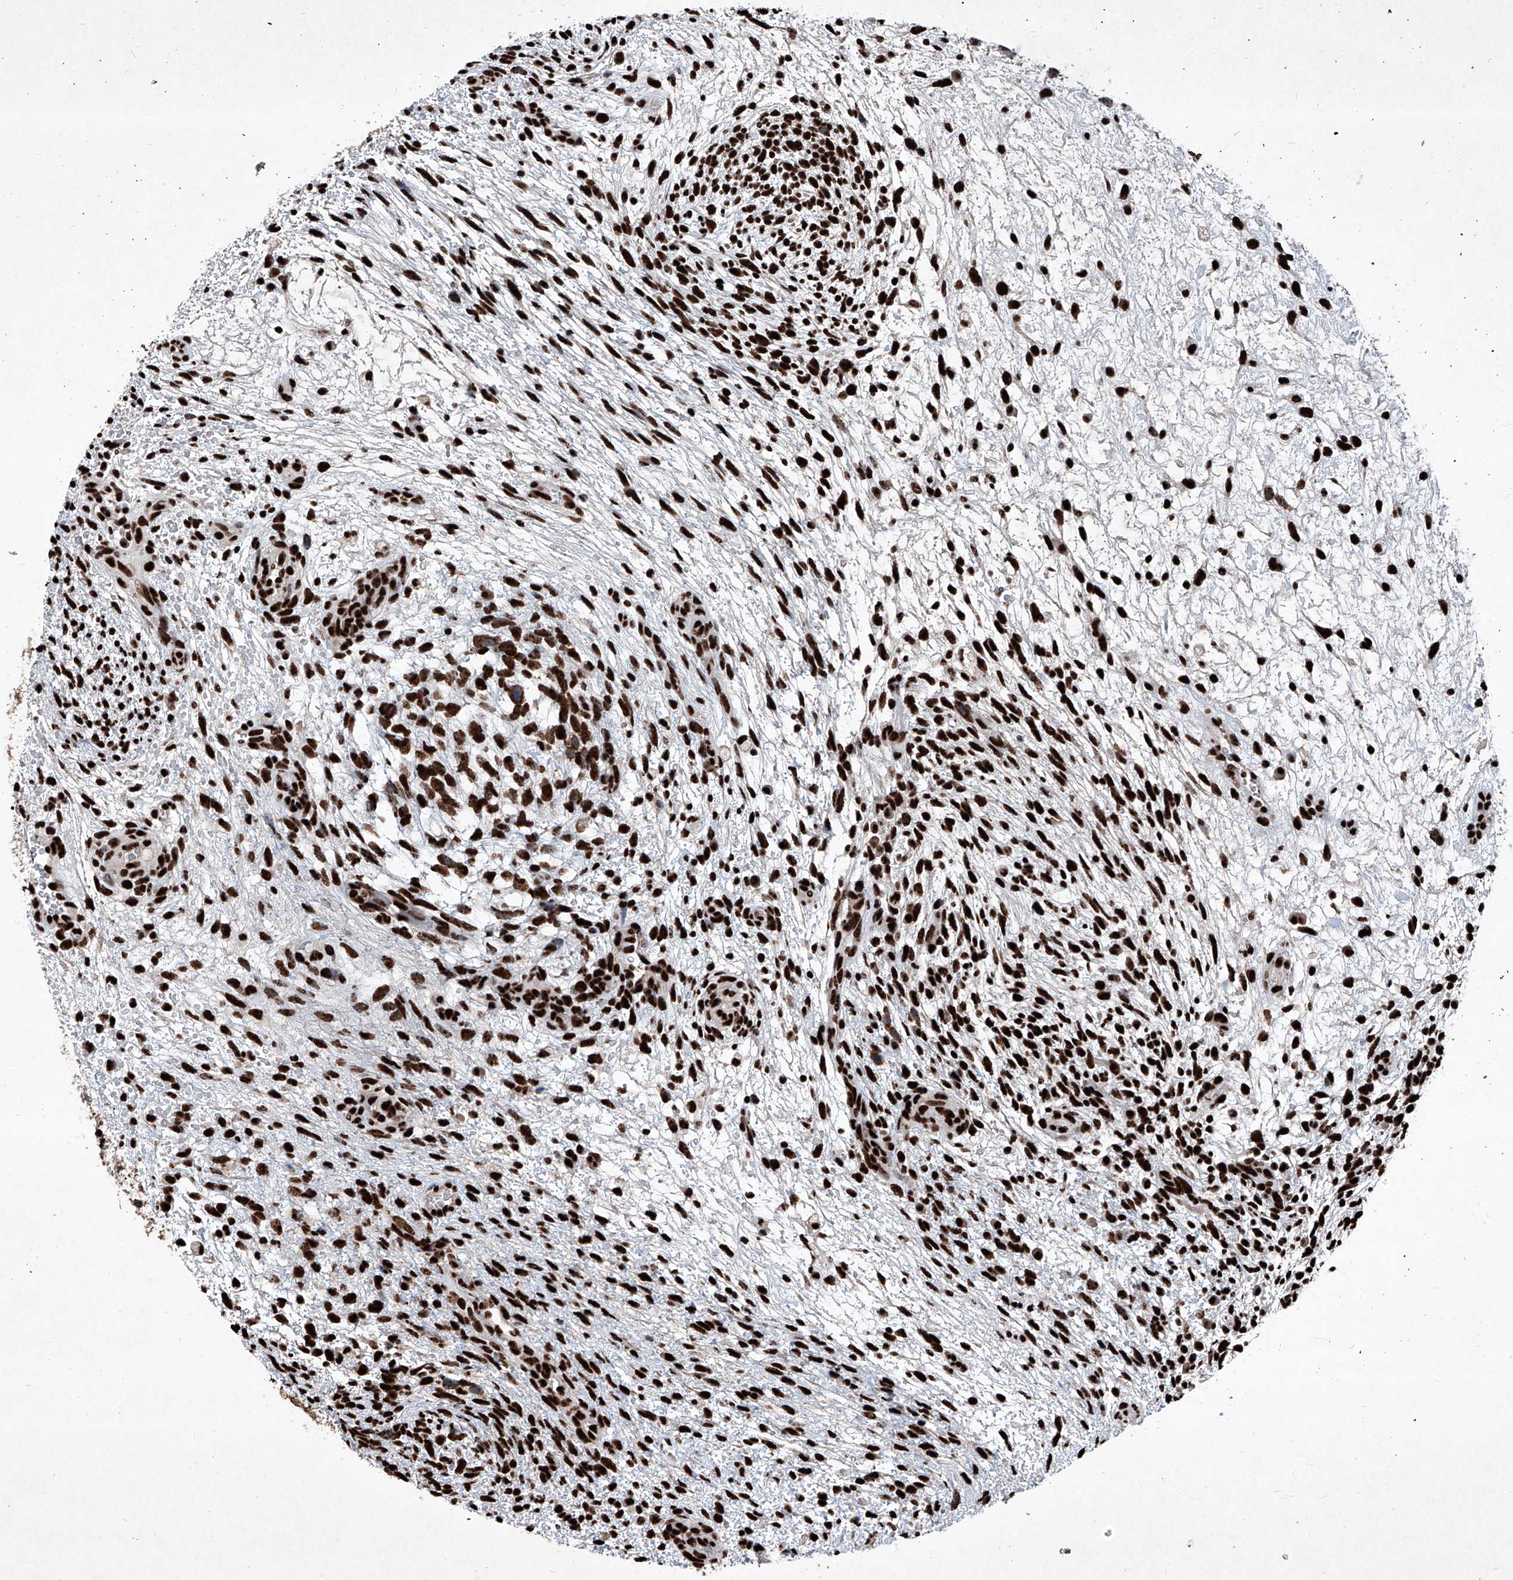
{"staining": {"intensity": "strong", "quantity": ">75%", "location": "nuclear"}, "tissue": "testis cancer", "cell_type": "Tumor cells", "image_type": "cancer", "snomed": [{"axis": "morphology", "description": "Carcinoma, Embryonal, NOS"}, {"axis": "topography", "description": "Testis"}], "caption": "Brown immunohistochemical staining in human testis cancer exhibits strong nuclear expression in about >75% of tumor cells. The staining was performed using DAB to visualize the protein expression in brown, while the nuclei were stained in blue with hematoxylin (Magnification: 20x).", "gene": "DDX39B", "patient": {"sex": "male", "age": 37}}